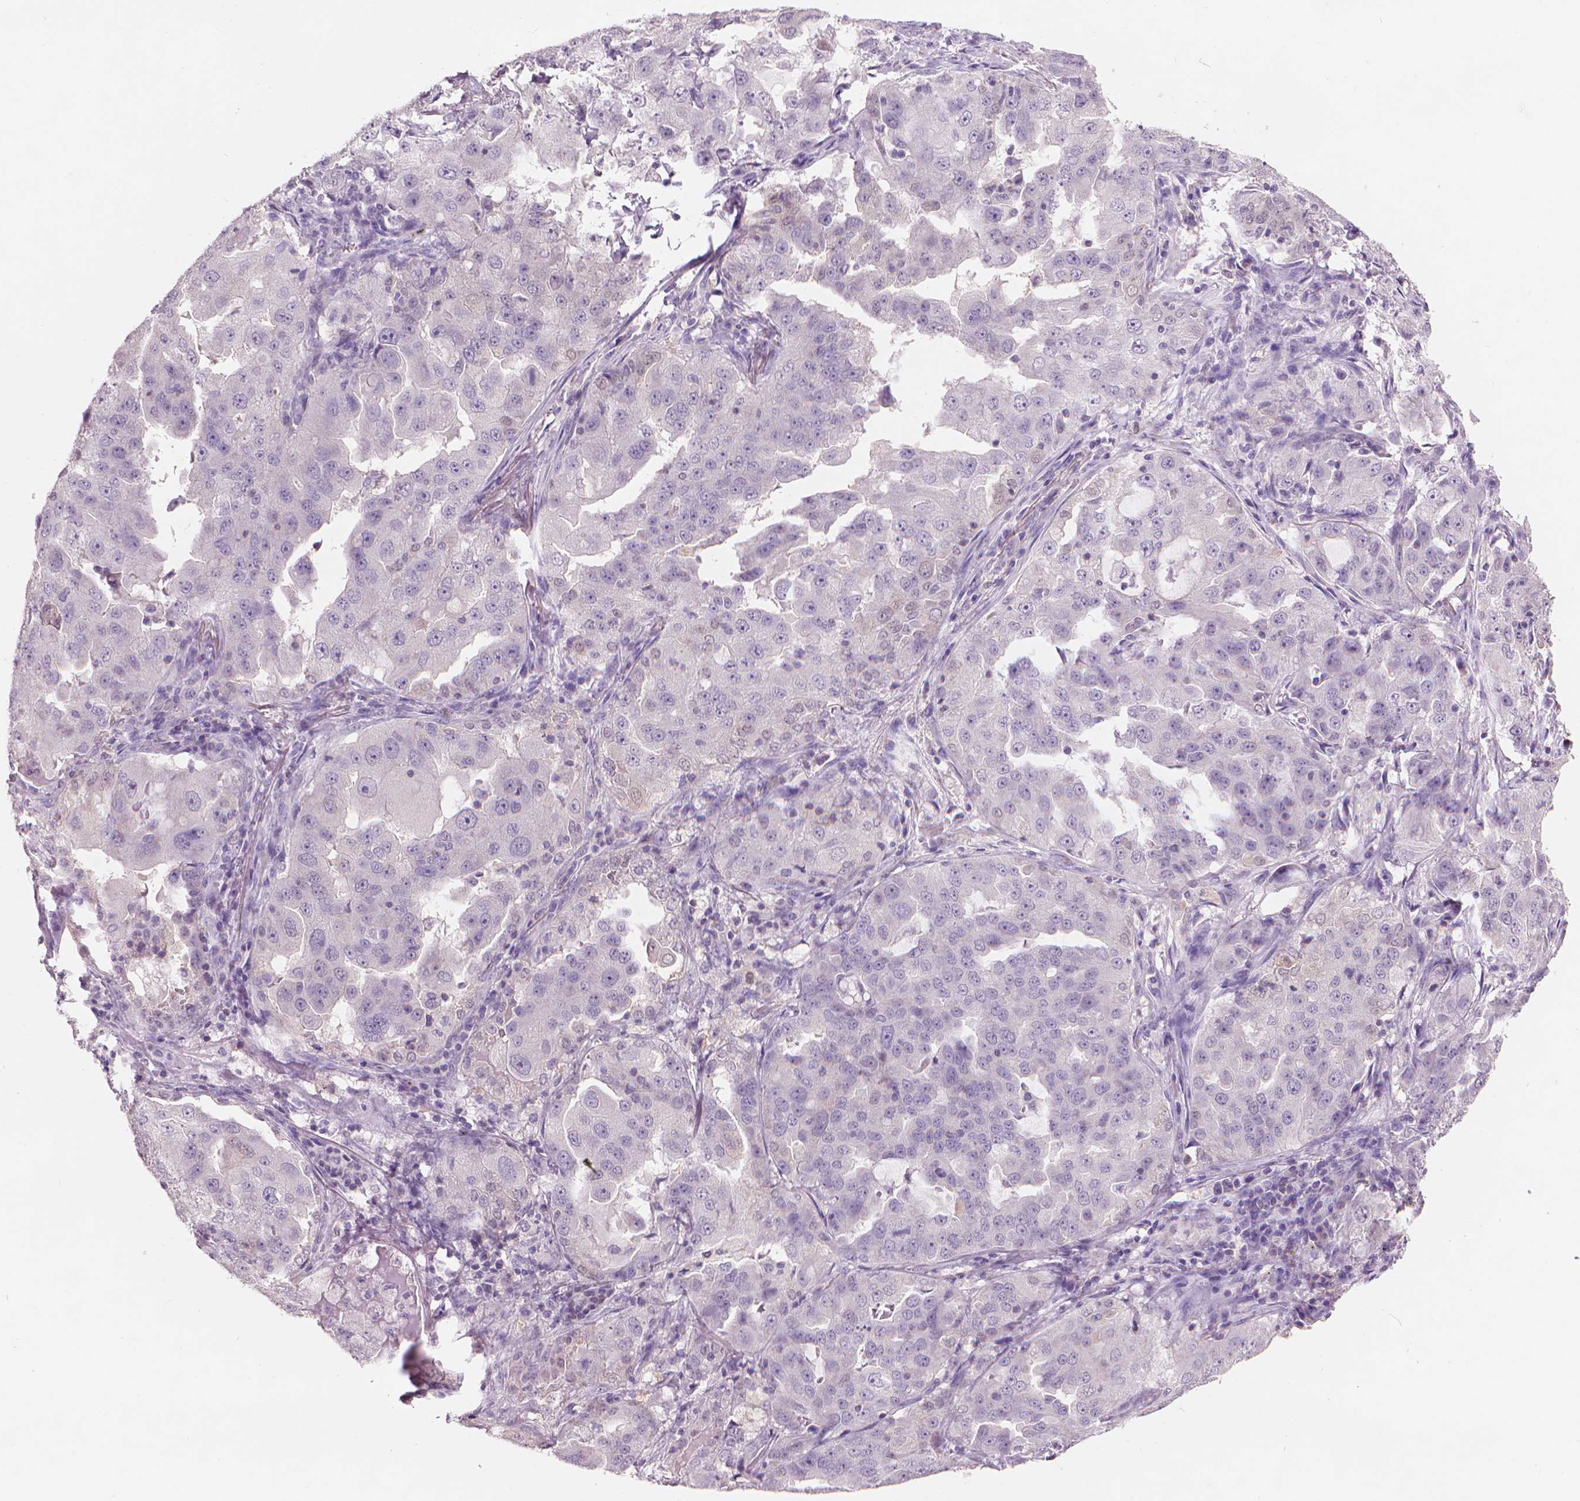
{"staining": {"intensity": "negative", "quantity": "none", "location": "none"}, "tissue": "lung cancer", "cell_type": "Tumor cells", "image_type": "cancer", "snomed": [{"axis": "morphology", "description": "Adenocarcinoma, NOS"}, {"axis": "topography", "description": "Lung"}], "caption": "High power microscopy image of an immunohistochemistry micrograph of lung adenocarcinoma, revealing no significant expression in tumor cells. Nuclei are stained in blue.", "gene": "ENO2", "patient": {"sex": "female", "age": 61}}